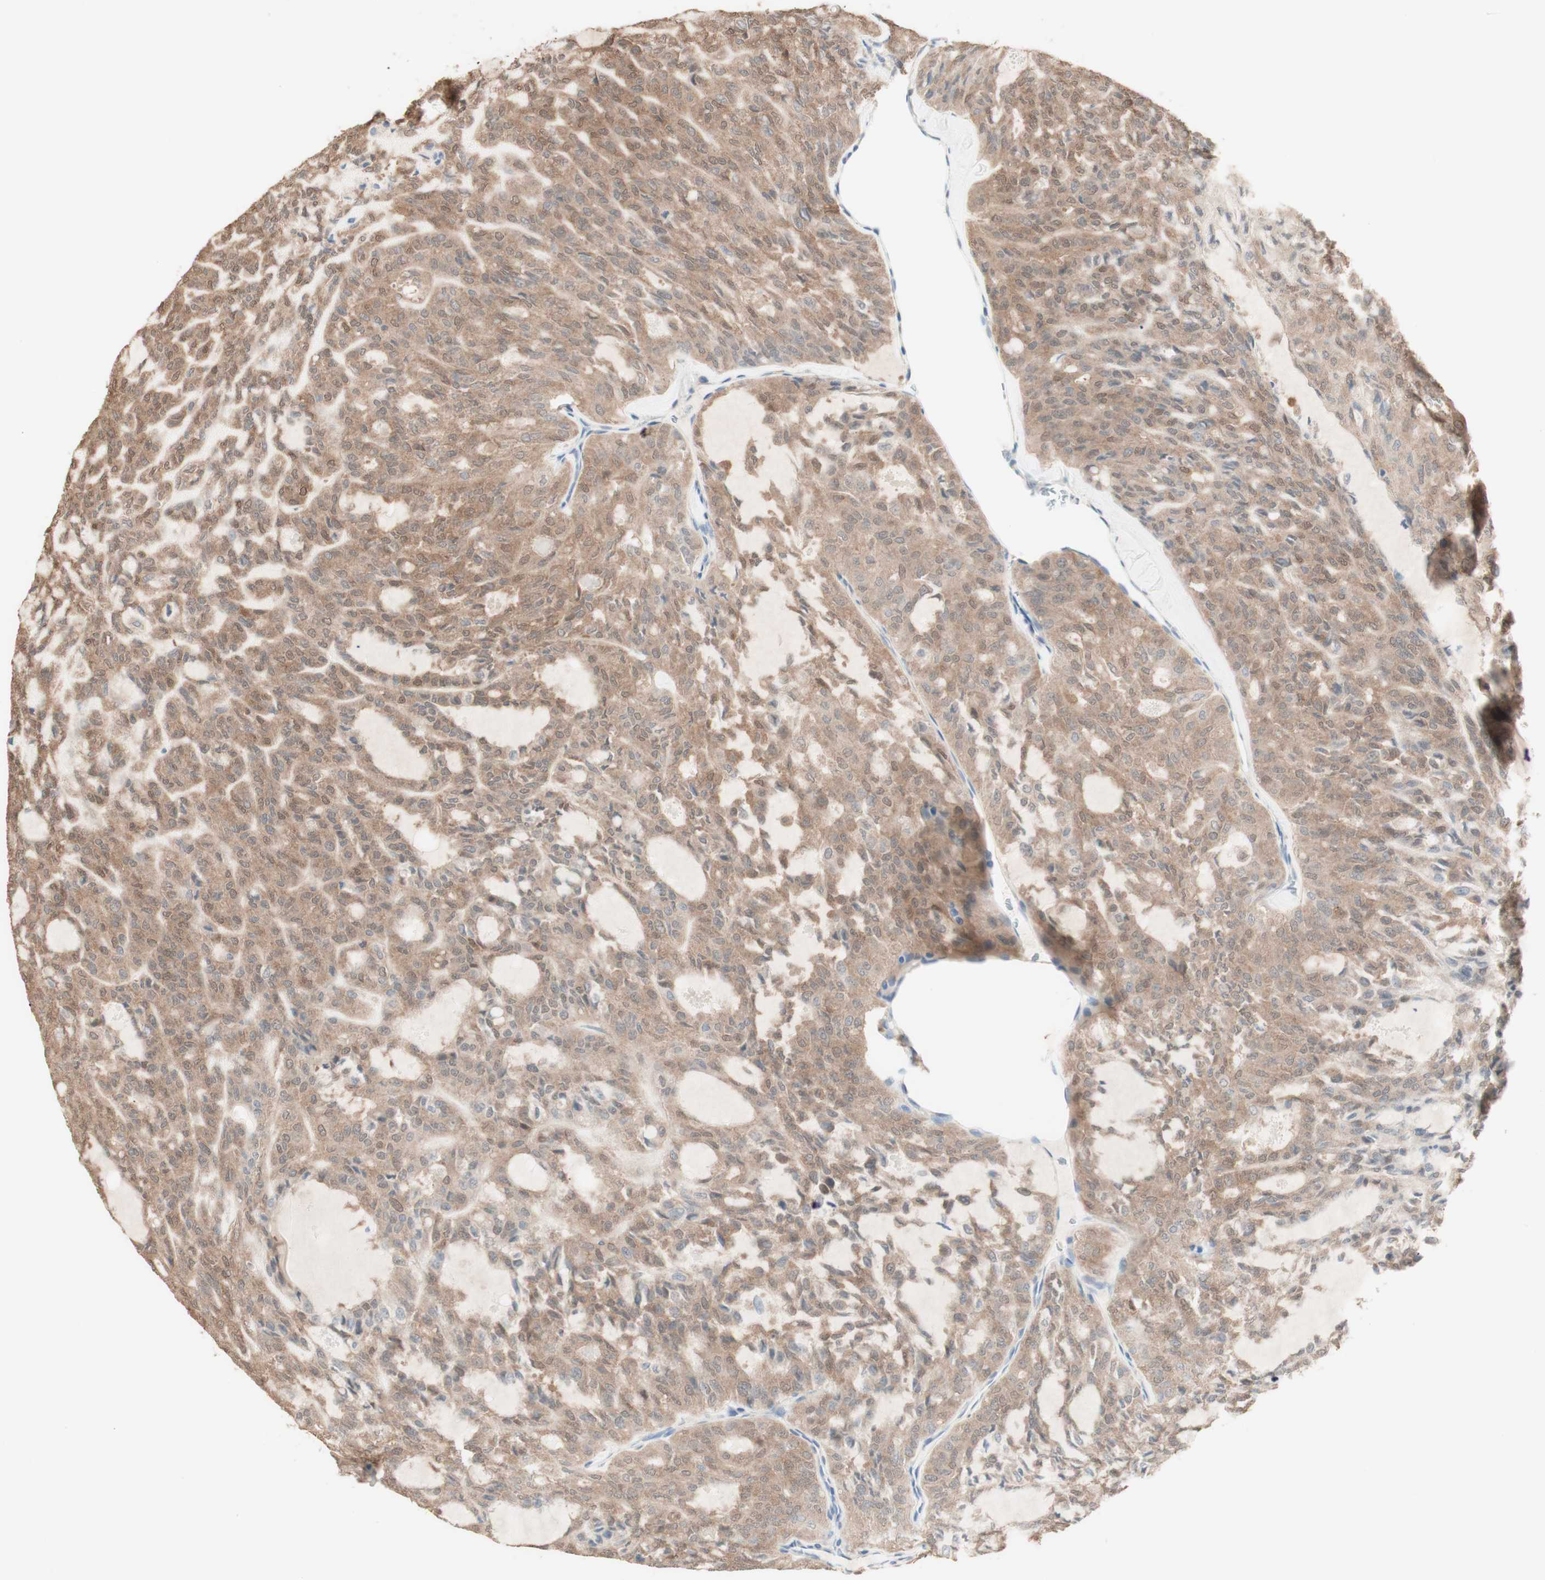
{"staining": {"intensity": "weak", "quantity": ">75%", "location": "cytoplasmic/membranous"}, "tissue": "thyroid cancer", "cell_type": "Tumor cells", "image_type": "cancer", "snomed": [{"axis": "morphology", "description": "Follicular adenoma carcinoma, NOS"}, {"axis": "topography", "description": "Thyroid gland"}], "caption": "Thyroid cancer was stained to show a protein in brown. There is low levels of weak cytoplasmic/membranous positivity in about >75% of tumor cells.", "gene": "COMT", "patient": {"sex": "male", "age": 75}}